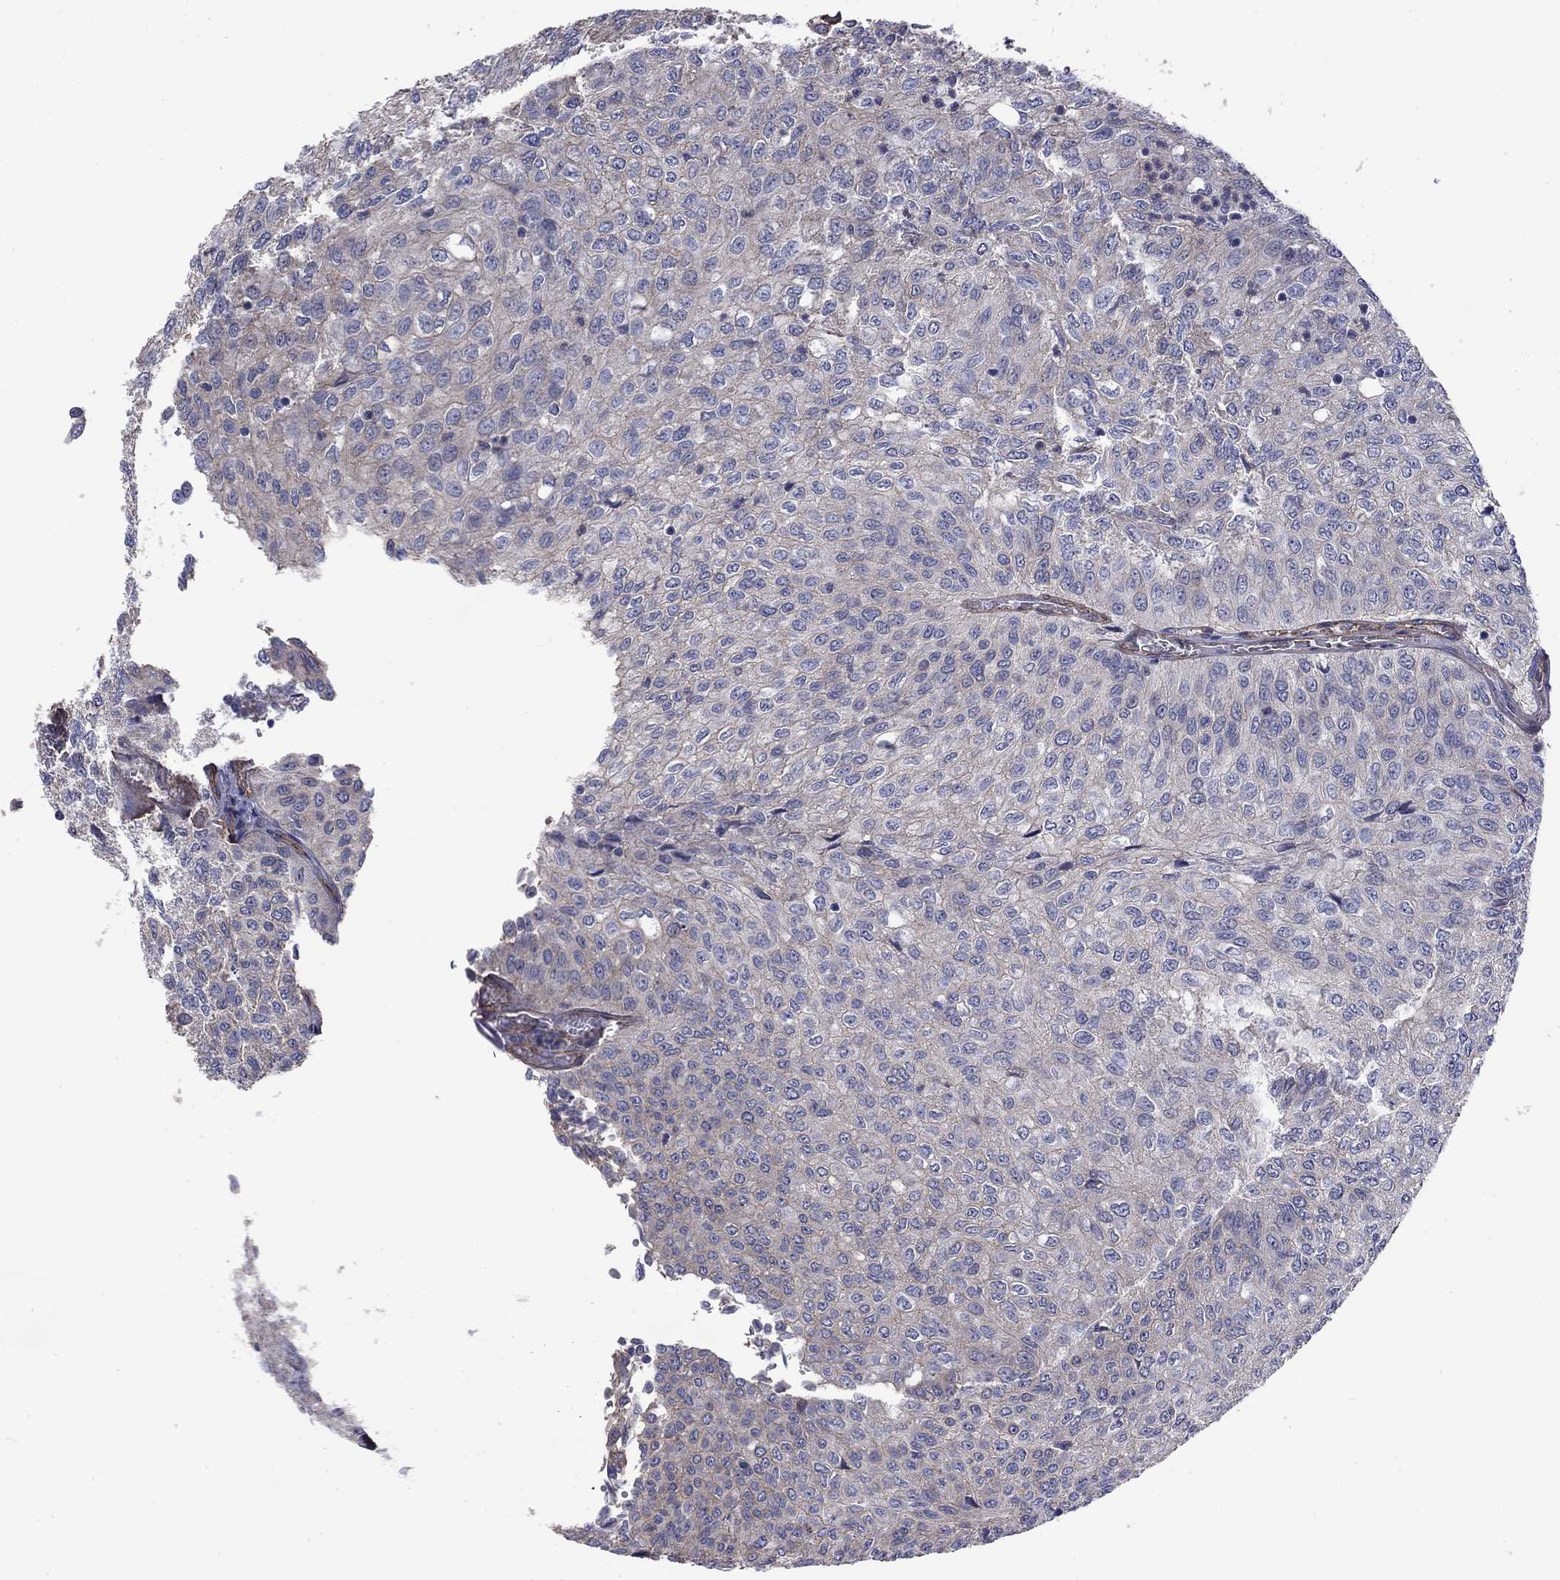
{"staining": {"intensity": "weak", "quantity": "<25%", "location": "cytoplasmic/membranous"}, "tissue": "urothelial cancer", "cell_type": "Tumor cells", "image_type": "cancer", "snomed": [{"axis": "morphology", "description": "Urothelial carcinoma, Low grade"}, {"axis": "topography", "description": "Urinary bladder"}], "caption": "High power microscopy histopathology image of an immunohistochemistry (IHC) histopathology image of urothelial cancer, revealing no significant expression in tumor cells. (Stains: DAB (3,3'-diaminobenzidine) immunohistochemistry with hematoxylin counter stain, Microscopy: brightfield microscopy at high magnification).", "gene": "TCHH", "patient": {"sex": "male", "age": 78}}